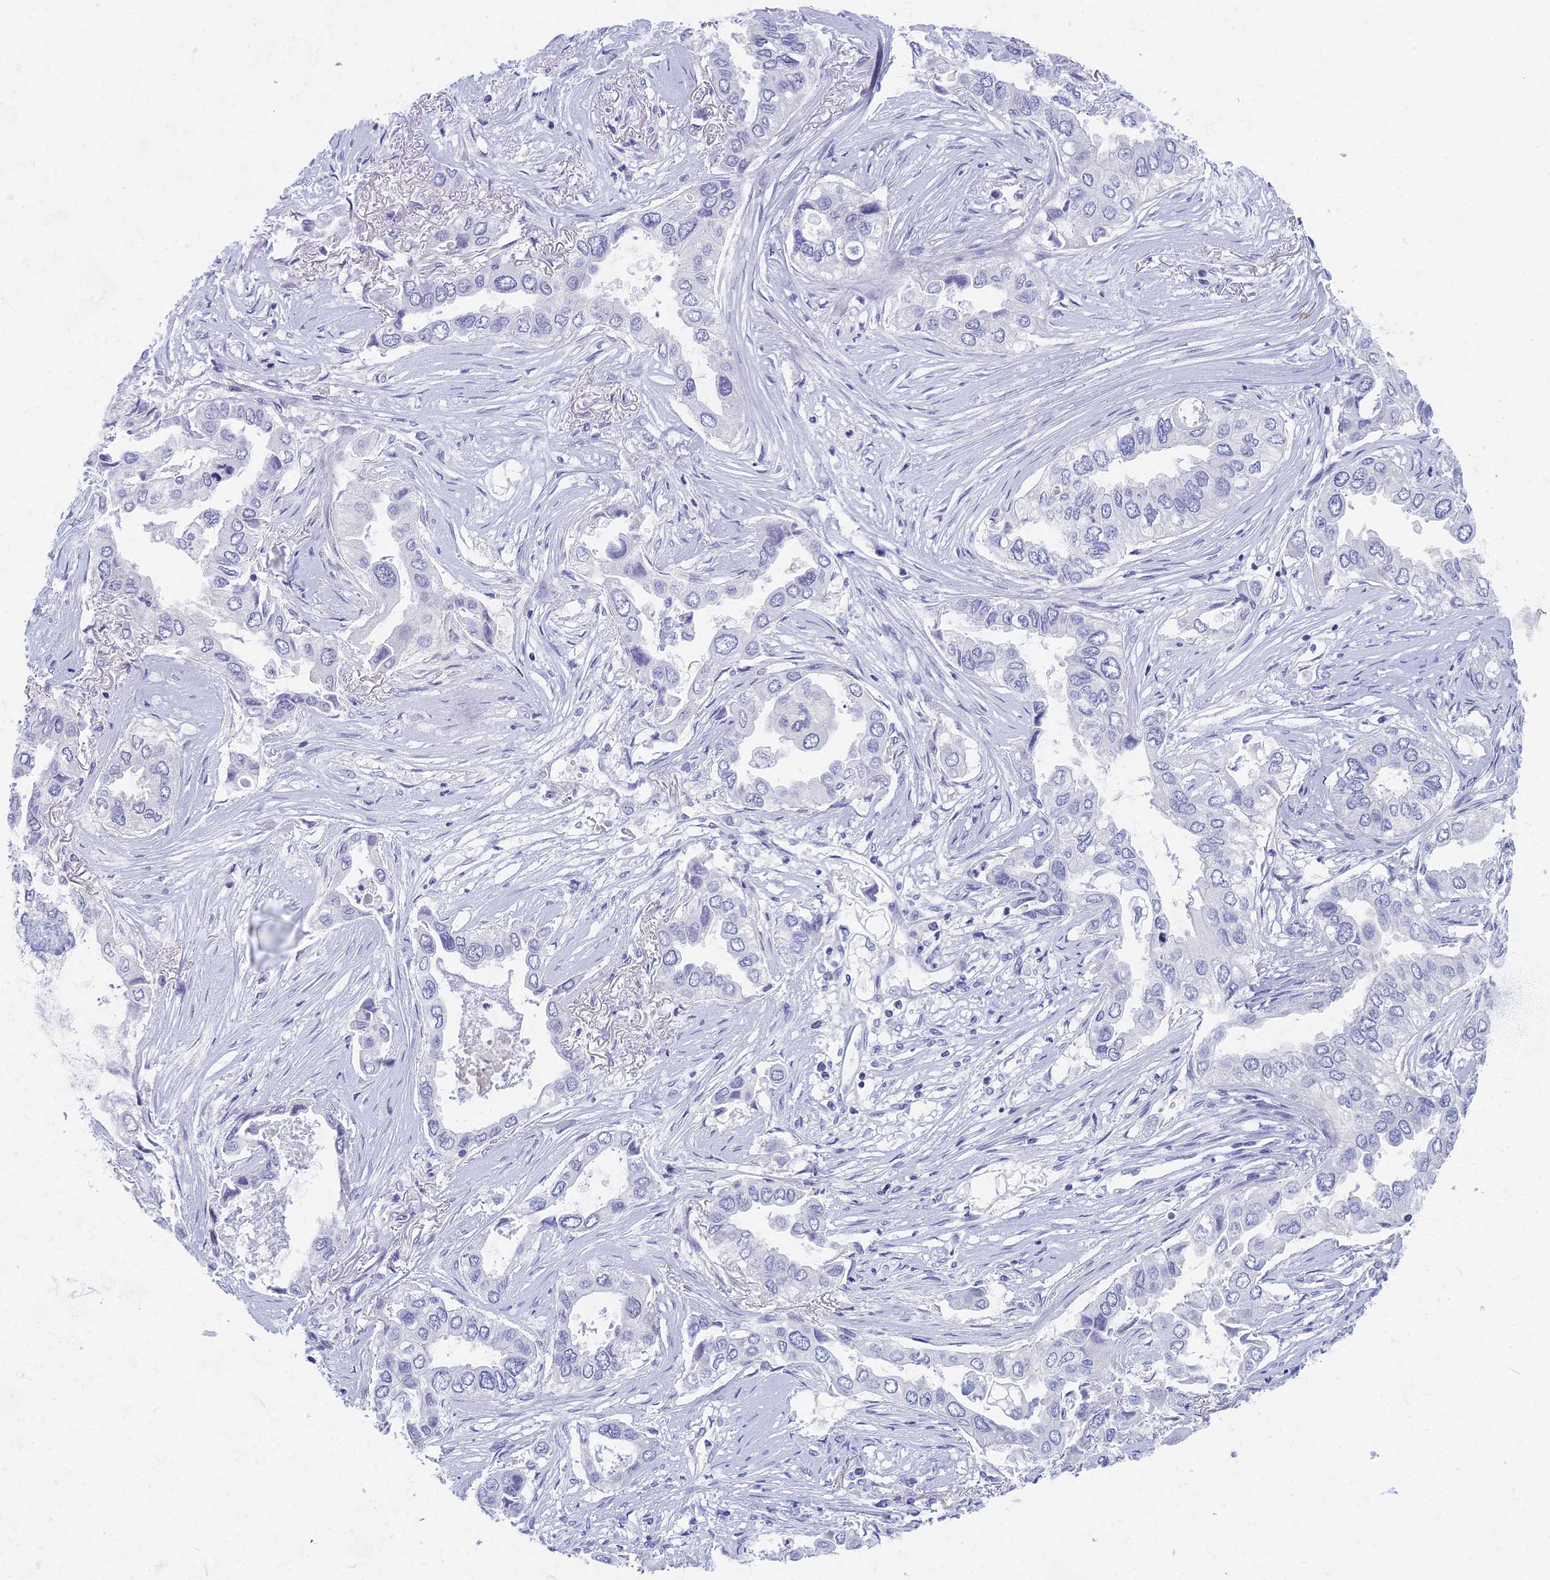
{"staining": {"intensity": "negative", "quantity": "none", "location": "none"}, "tissue": "lung cancer", "cell_type": "Tumor cells", "image_type": "cancer", "snomed": [{"axis": "morphology", "description": "Adenocarcinoma, NOS"}, {"axis": "topography", "description": "Lung"}], "caption": "A high-resolution image shows immunohistochemistry (IHC) staining of adenocarcinoma (lung), which displays no significant positivity in tumor cells.", "gene": "AP4E1", "patient": {"sex": "female", "age": 76}}